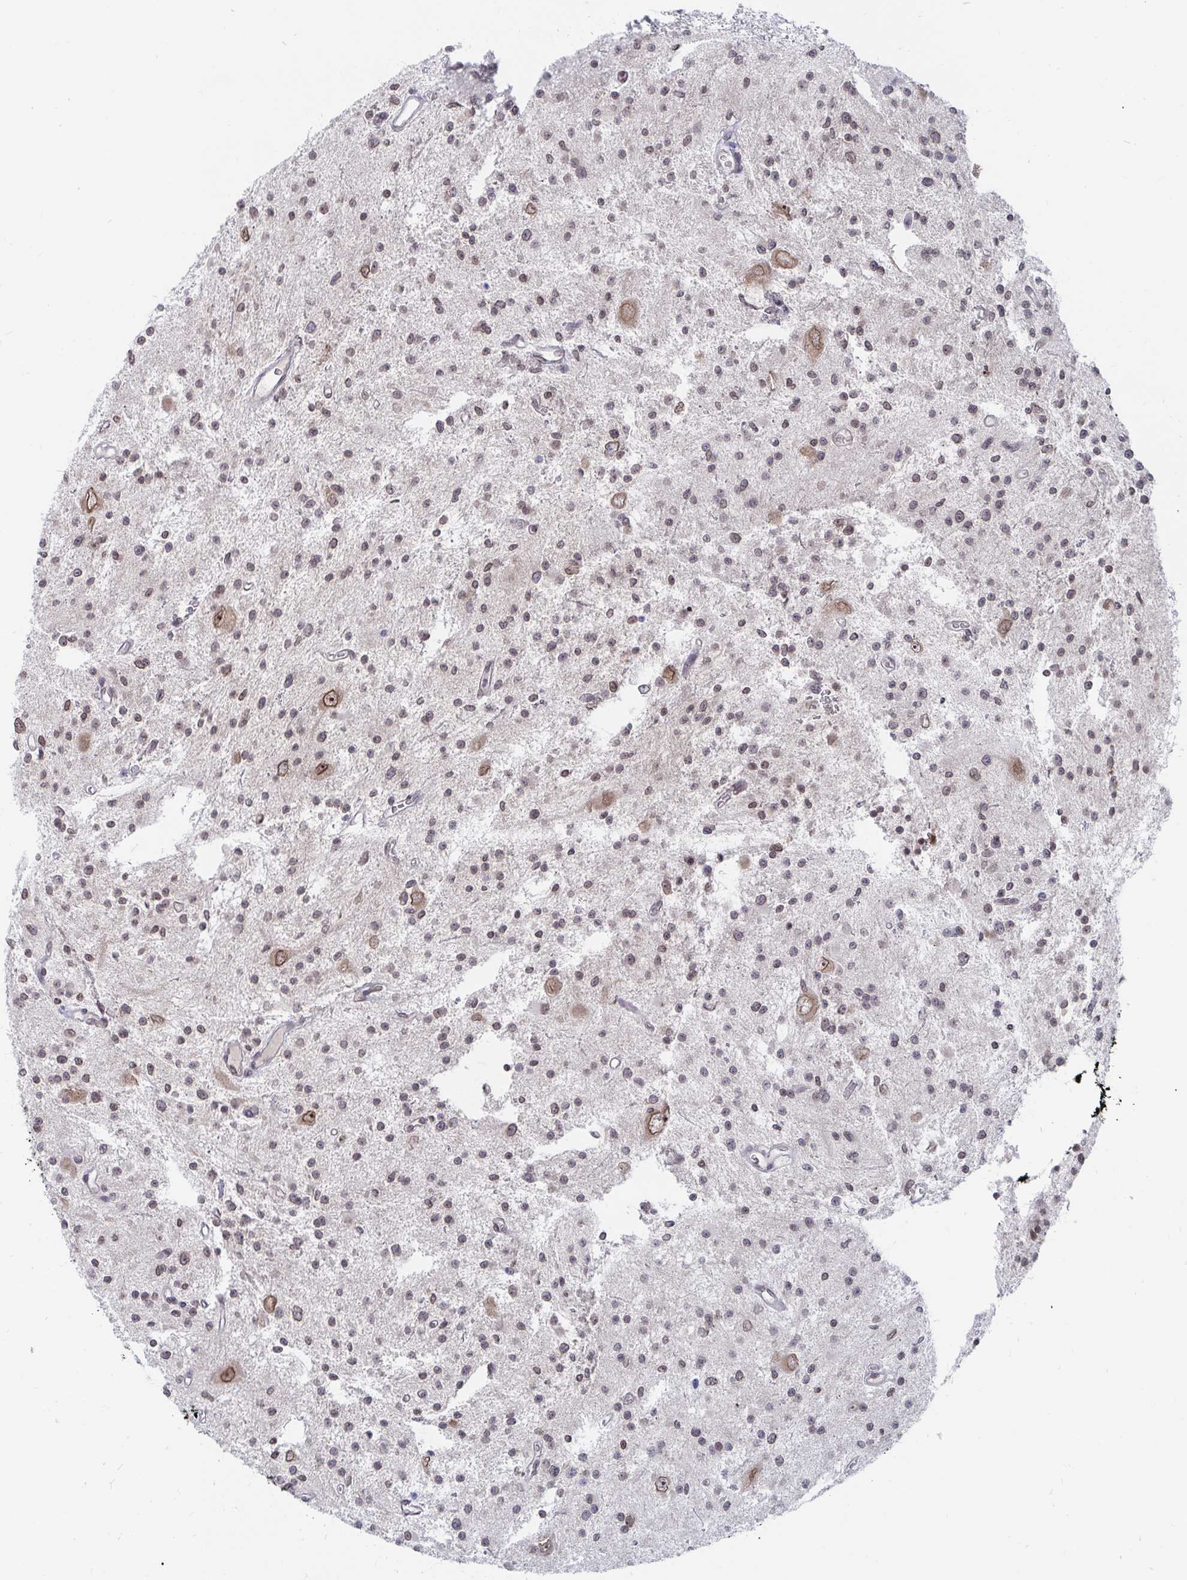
{"staining": {"intensity": "weak", "quantity": "25%-75%", "location": "nuclear"}, "tissue": "glioma", "cell_type": "Tumor cells", "image_type": "cancer", "snomed": [{"axis": "morphology", "description": "Glioma, malignant, Low grade"}, {"axis": "topography", "description": "Brain"}], "caption": "Human malignant glioma (low-grade) stained with a brown dye displays weak nuclear positive staining in about 25%-75% of tumor cells.", "gene": "TRIP12", "patient": {"sex": "male", "age": 43}}